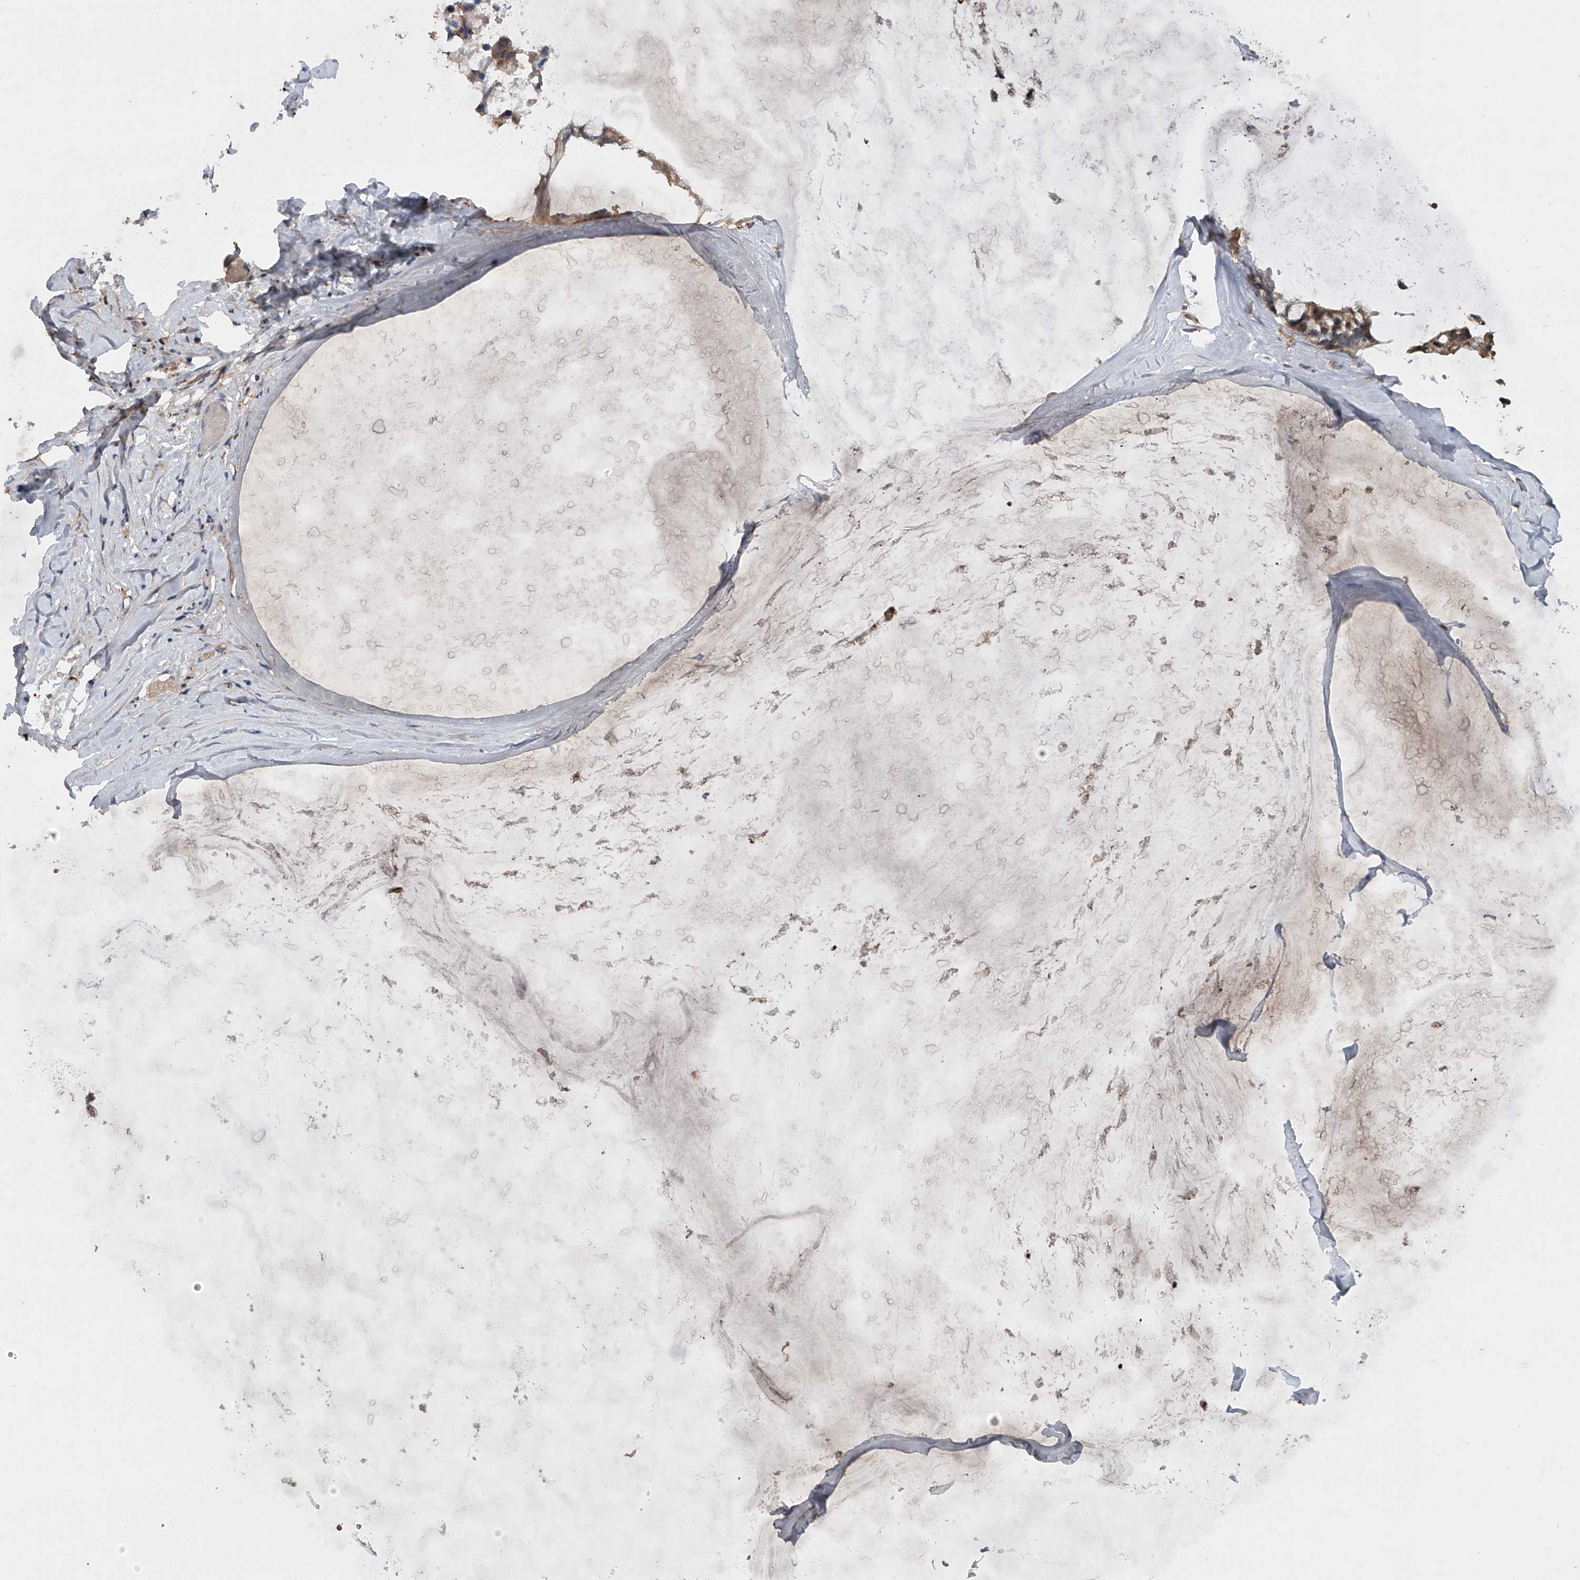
{"staining": {"intensity": "moderate", "quantity": ">75%", "location": "cytoplasmic/membranous"}, "tissue": "ovarian cancer", "cell_type": "Tumor cells", "image_type": "cancer", "snomed": [{"axis": "morphology", "description": "Cystadenocarcinoma, mucinous, NOS"}, {"axis": "topography", "description": "Ovary"}], "caption": "A high-resolution image shows immunohistochemistry (IHC) staining of ovarian cancer, which demonstrates moderate cytoplasmic/membranous positivity in about >75% of tumor cells. (Stains: DAB in brown, nuclei in blue, Microscopy: brightfield microscopy at high magnification).", "gene": "DOCK9", "patient": {"sex": "female", "age": 39}}